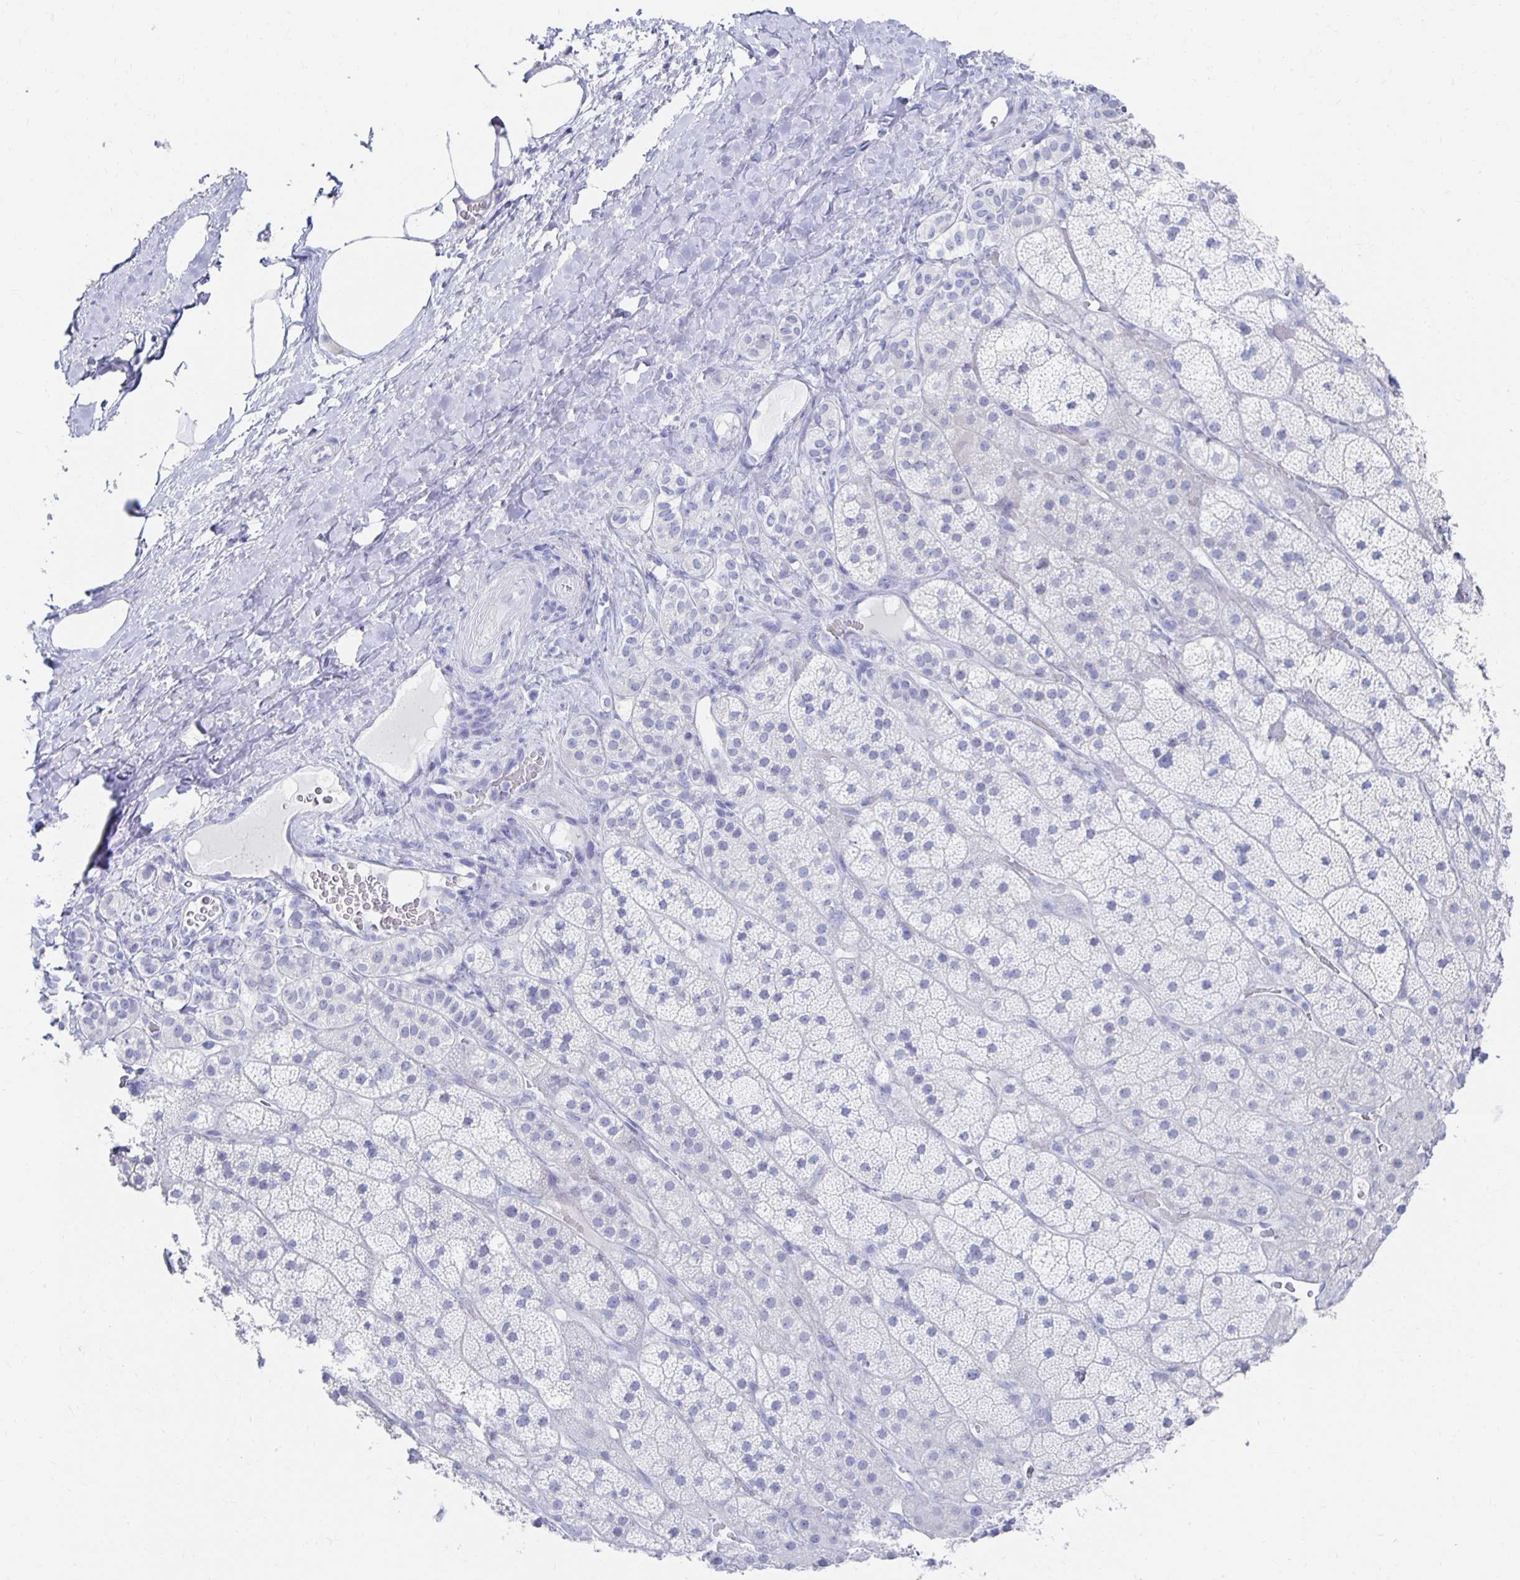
{"staining": {"intensity": "negative", "quantity": "none", "location": "none"}, "tissue": "adrenal gland", "cell_type": "Glandular cells", "image_type": "normal", "snomed": [{"axis": "morphology", "description": "Normal tissue, NOS"}, {"axis": "topography", "description": "Adrenal gland"}], "caption": "High magnification brightfield microscopy of unremarkable adrenal gland stained with DAB (brown) and counterstained with hematoxylin (blue): glandular cells show no significant expression. (Brightfield microscopy of DAB (3,3'-diaminobenzidine) immunohistochemistry at high magnification).", "gene": "PRDM7", "patient": {"sex": "male", "age": 57}}